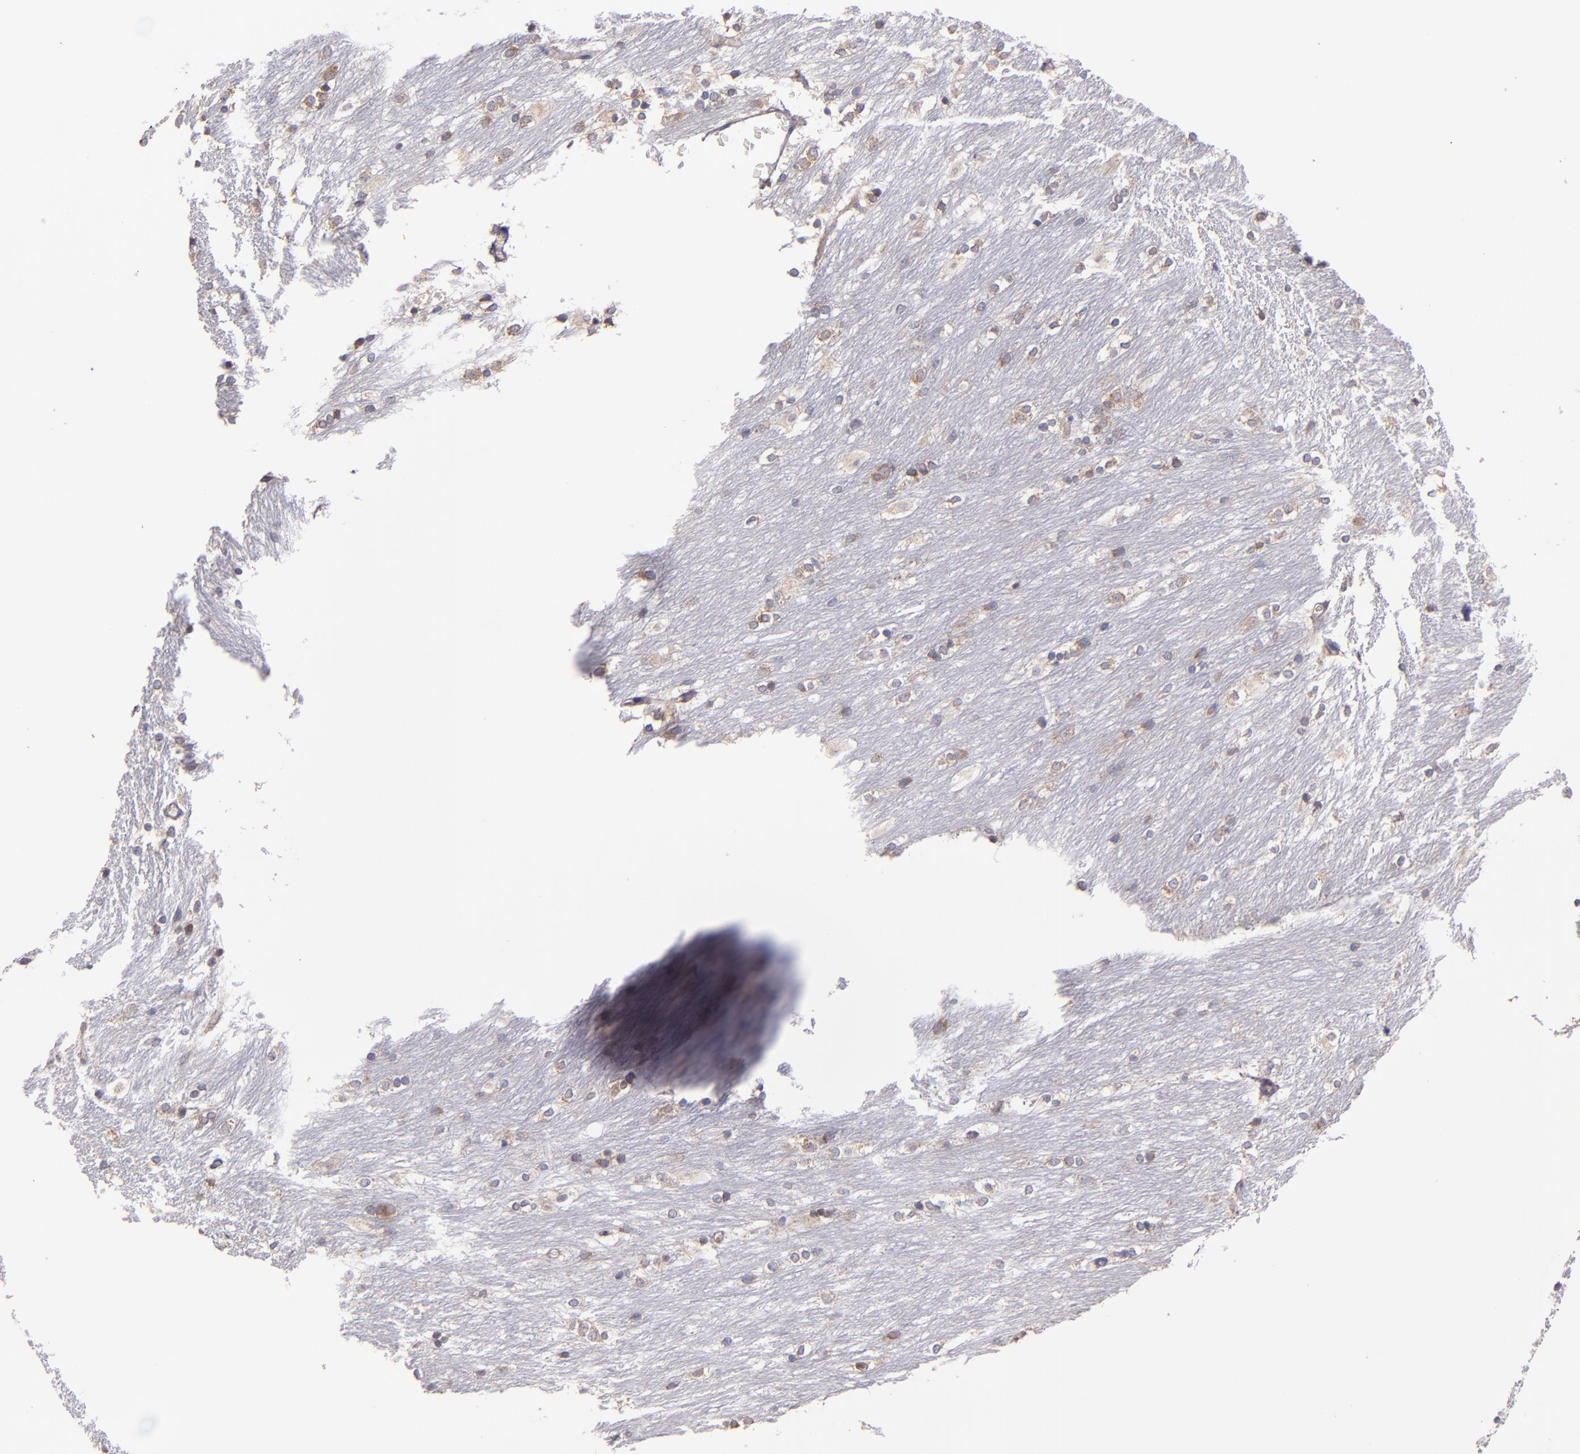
{"staining": {"intensity": "moderate", "quantity": "<25%", "location": "cytoplasmic/membranous"}, "tissue": "caudate", "cell_type": "Glial cells", "image_type": "normal", "snomed": [{"axis": "morphology", "description": "Normal tissue, NOS"}, {"axis": "topography", "description": "Lateral ventricle wall"}], "caption": "Caudate stained with immunohistochemistry (IHC) shows moderate cytoplasmic/membranous staining in approximately <25% of glial cells. (Stains: DAB (3,3'-diaminobenzidine) in brown, nuclei in blue, Microscopy: brightfield microscopy at high magnification).", "gene": "EIF4ENIF1", "patient": {"sex": "female", "age": 19}}